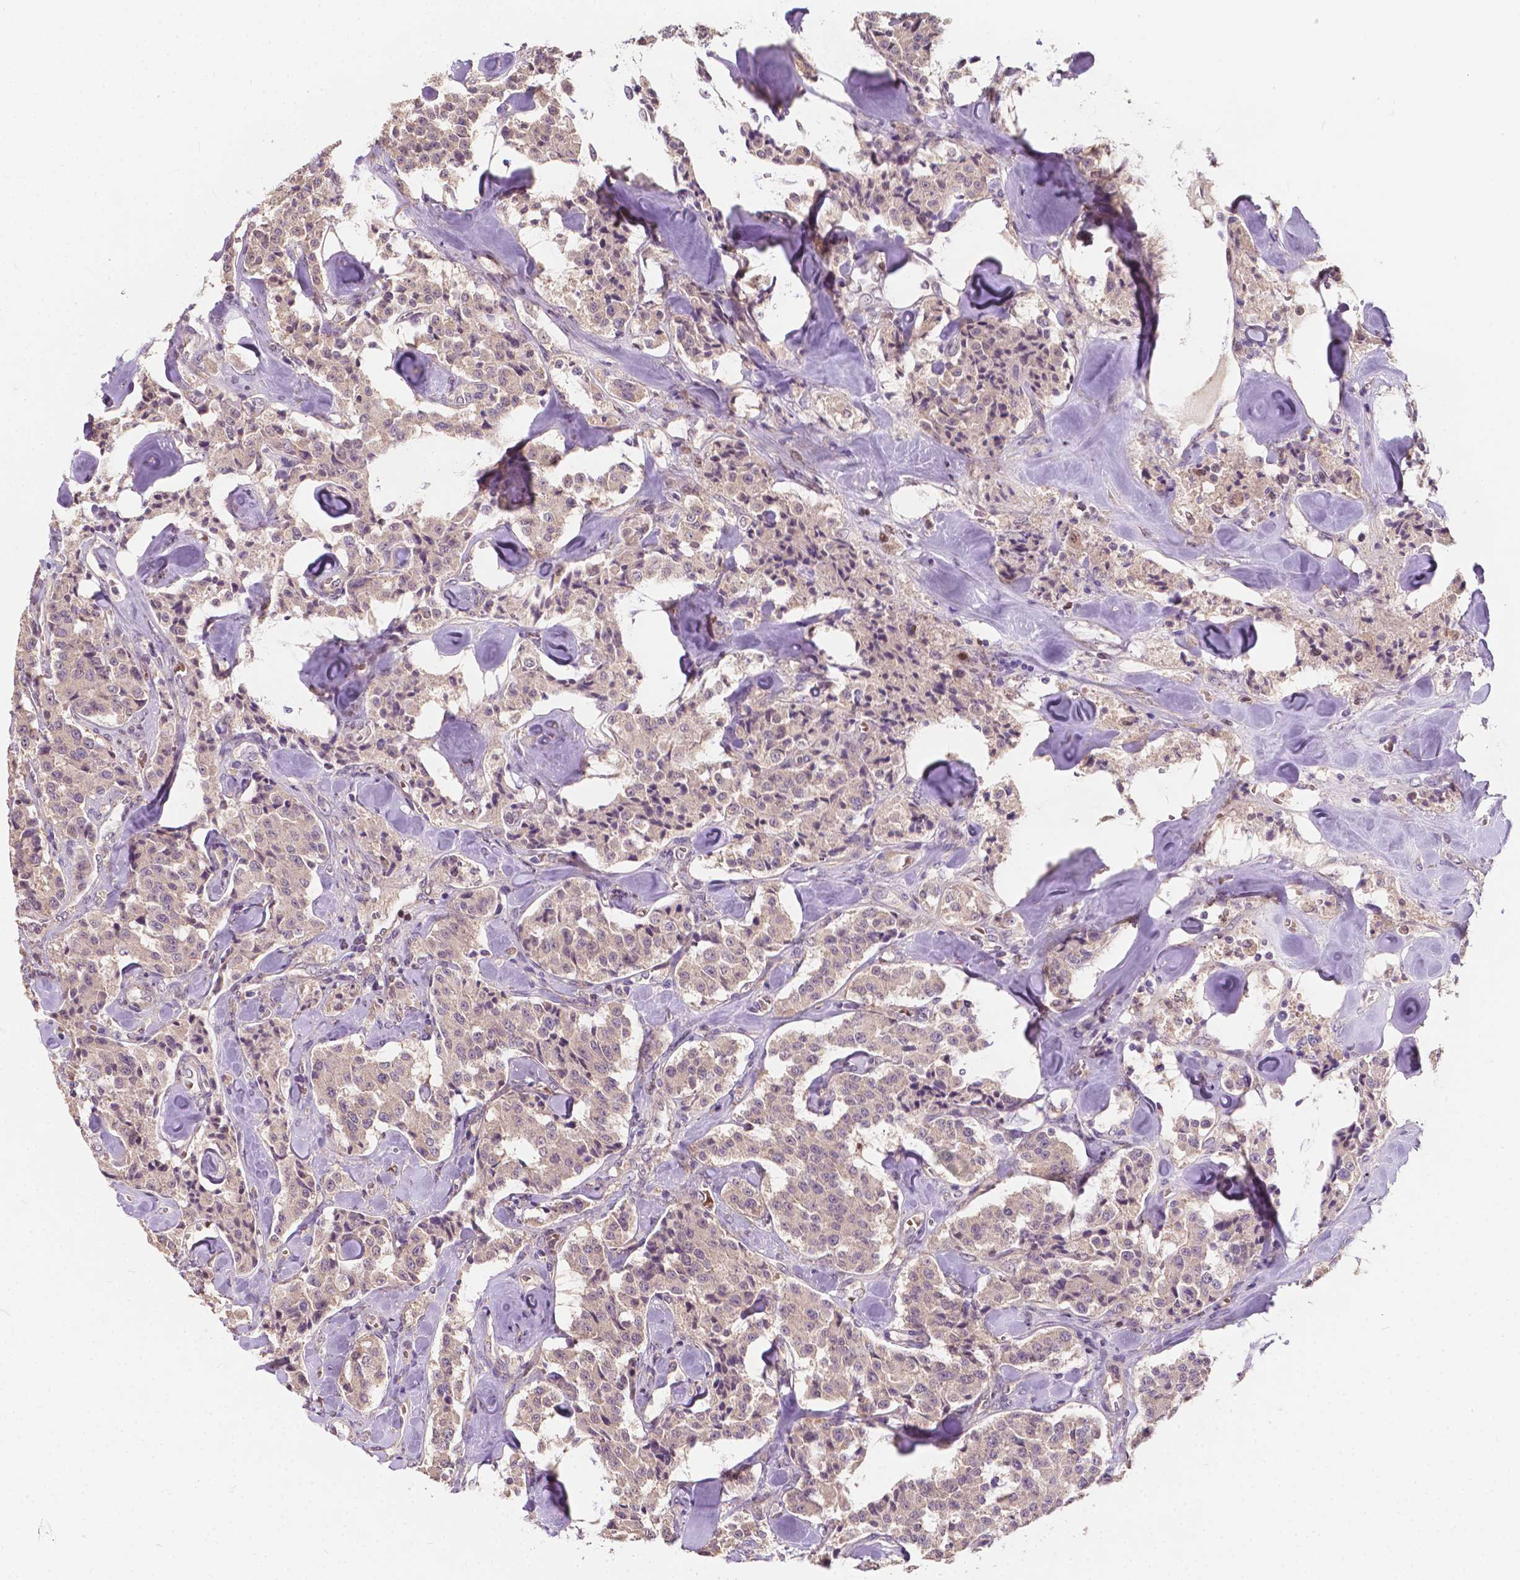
{"staining": {"intensity": "negative", "quantity": "none", "location": "none"}, "tissue": "carcinoid", "cell_type": "Tumor cells", "image_type": "cancer", "snomed": [{"axis": "morphology", "description": "Carcinoid, malignant, NOS"}, {"axis": "topography", "description": "Pancreas"}], "caption": "DAB (3,3'-diaminobenzidine) immunohistochemical staining of human carcinoid exhibits no significant positivity in tumor cells.", "gene": "DUSP16", "patient": {"sex": "male", "age": 41}}